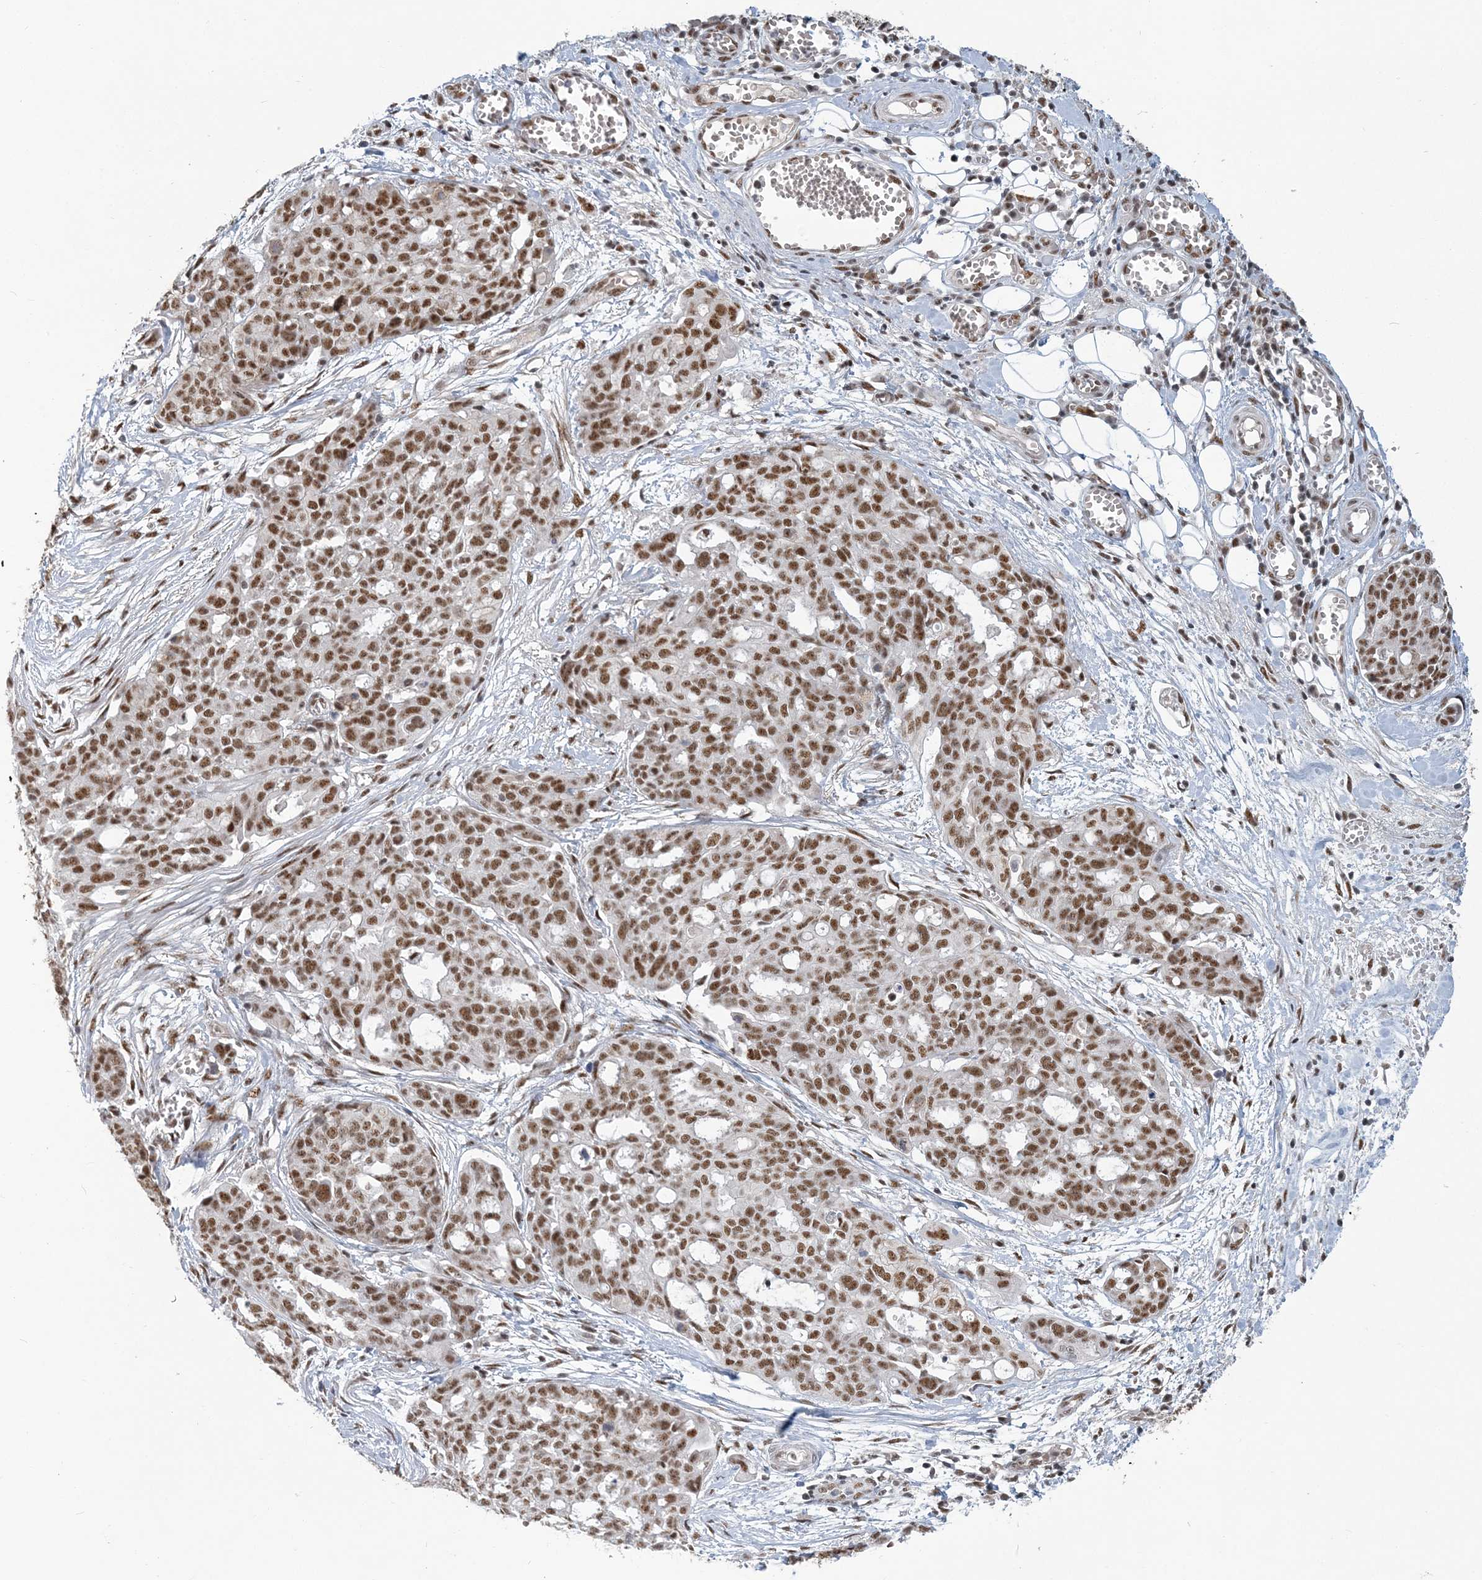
{"staining": {"intensity": "moderate", "quantity": ">75%", "location": "nuclear"}, "tissue": "ovarian cancer", "cell_type": "Tumor cells", "image_type": "cancer", "snomed": [{"axis": "morphology", "description": "Cystadenocarcinoma, serous, NOS"}, {"axis": "topography", "description": "Soft tissue"}, {"axis": "topography", "description": "Ovary"}], "caption": "A brown stain labels moderate nuclear staining of a protein in ovarian cancer tumor cells.", "gene": "PLRG1", "patient": {"sex": "female", "age": 57}}